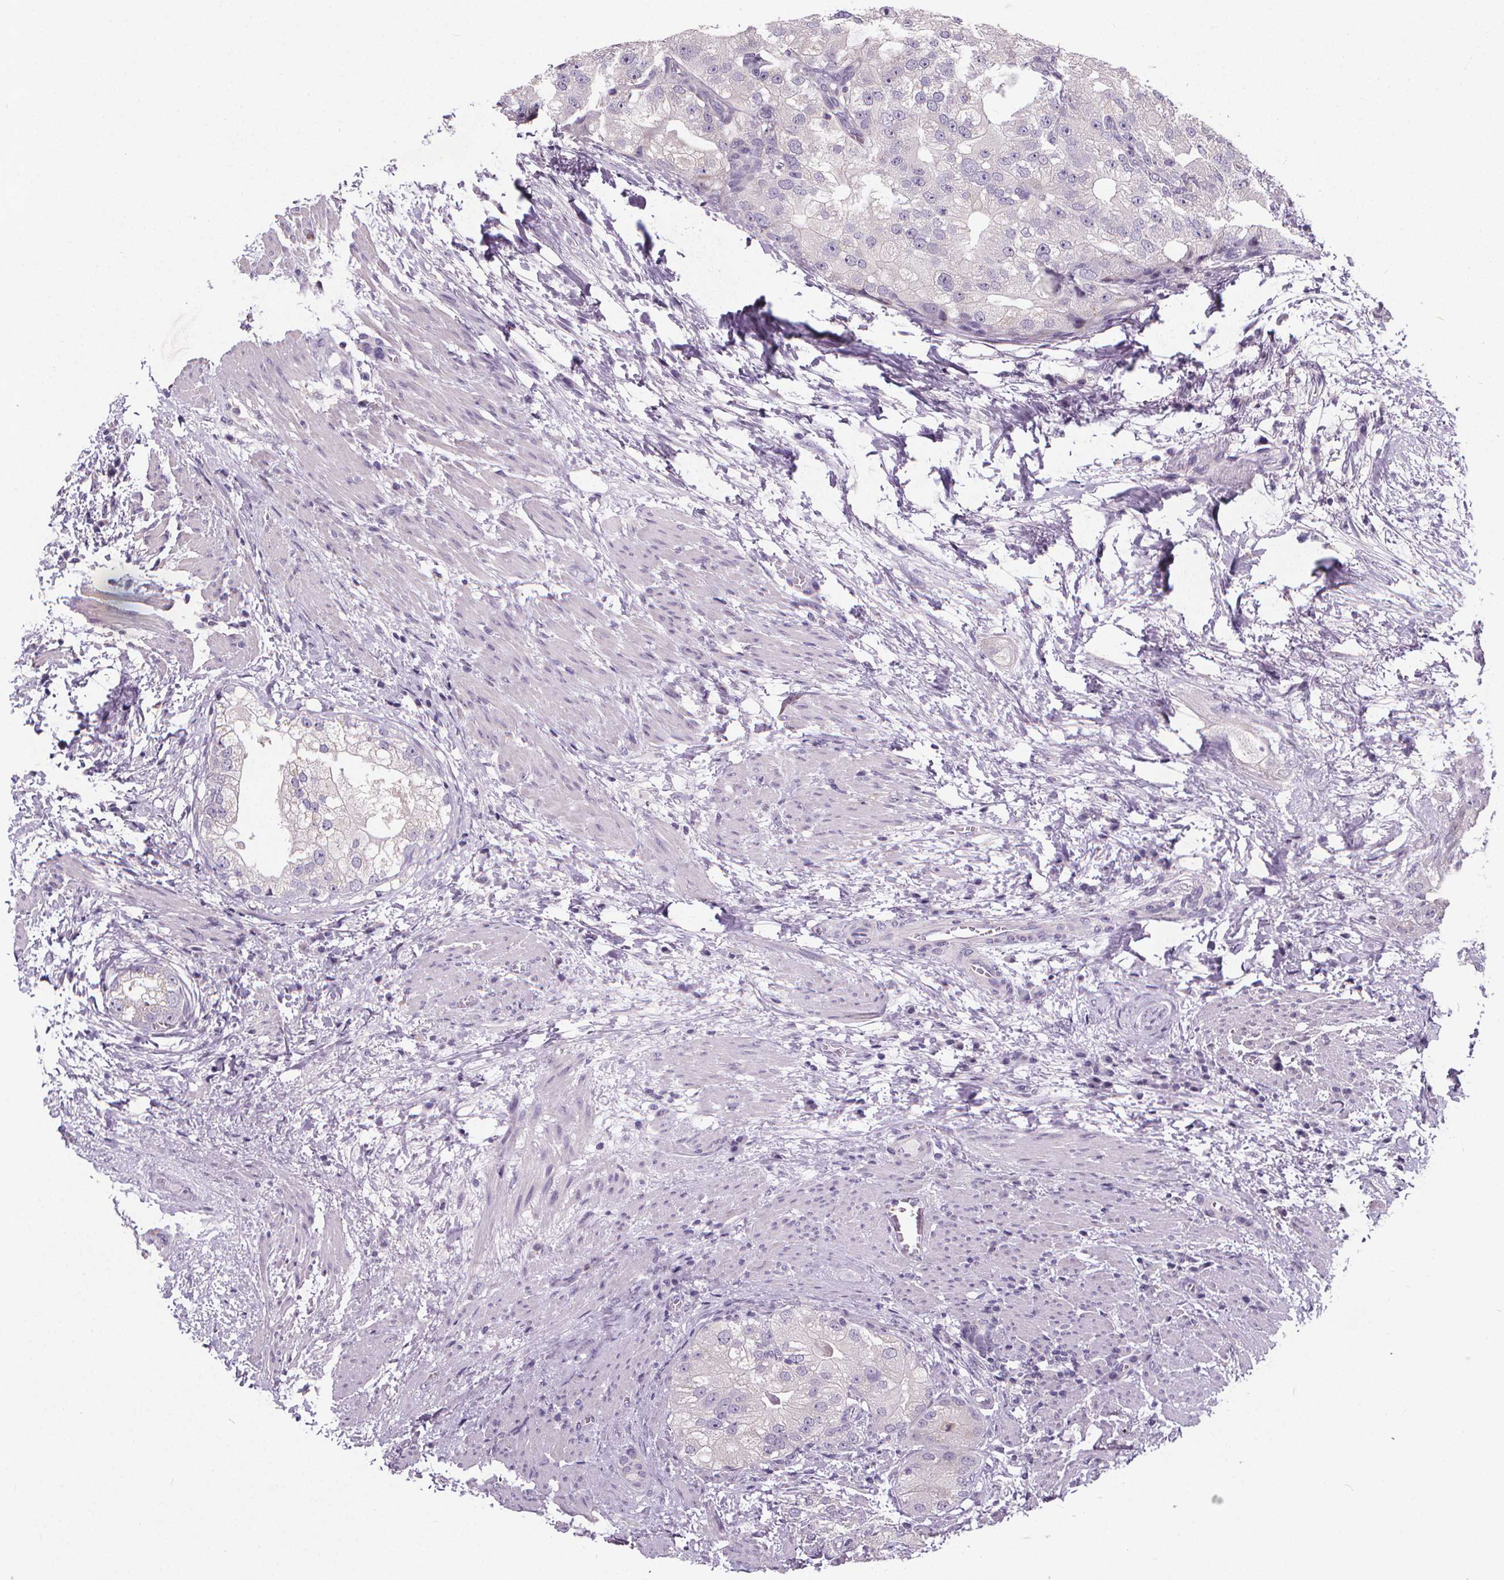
{"staining": {"intensity": "negative", "quantity": "none", "location": "none"}, "tissue": "prostate cancer", "cell_type": "Tumor cells", "image_type": "cancer", "snomed": [{"axis": "morphology", "description": "Adenocarcinoma, High grade"}, {"axis": "topography", "description": "Prostate"}], "caption": "Tumor cells show no significant expression in prostate cancer.", "gene": "ATP6V1D", "patient": {"sex": "male", "age": 70}}